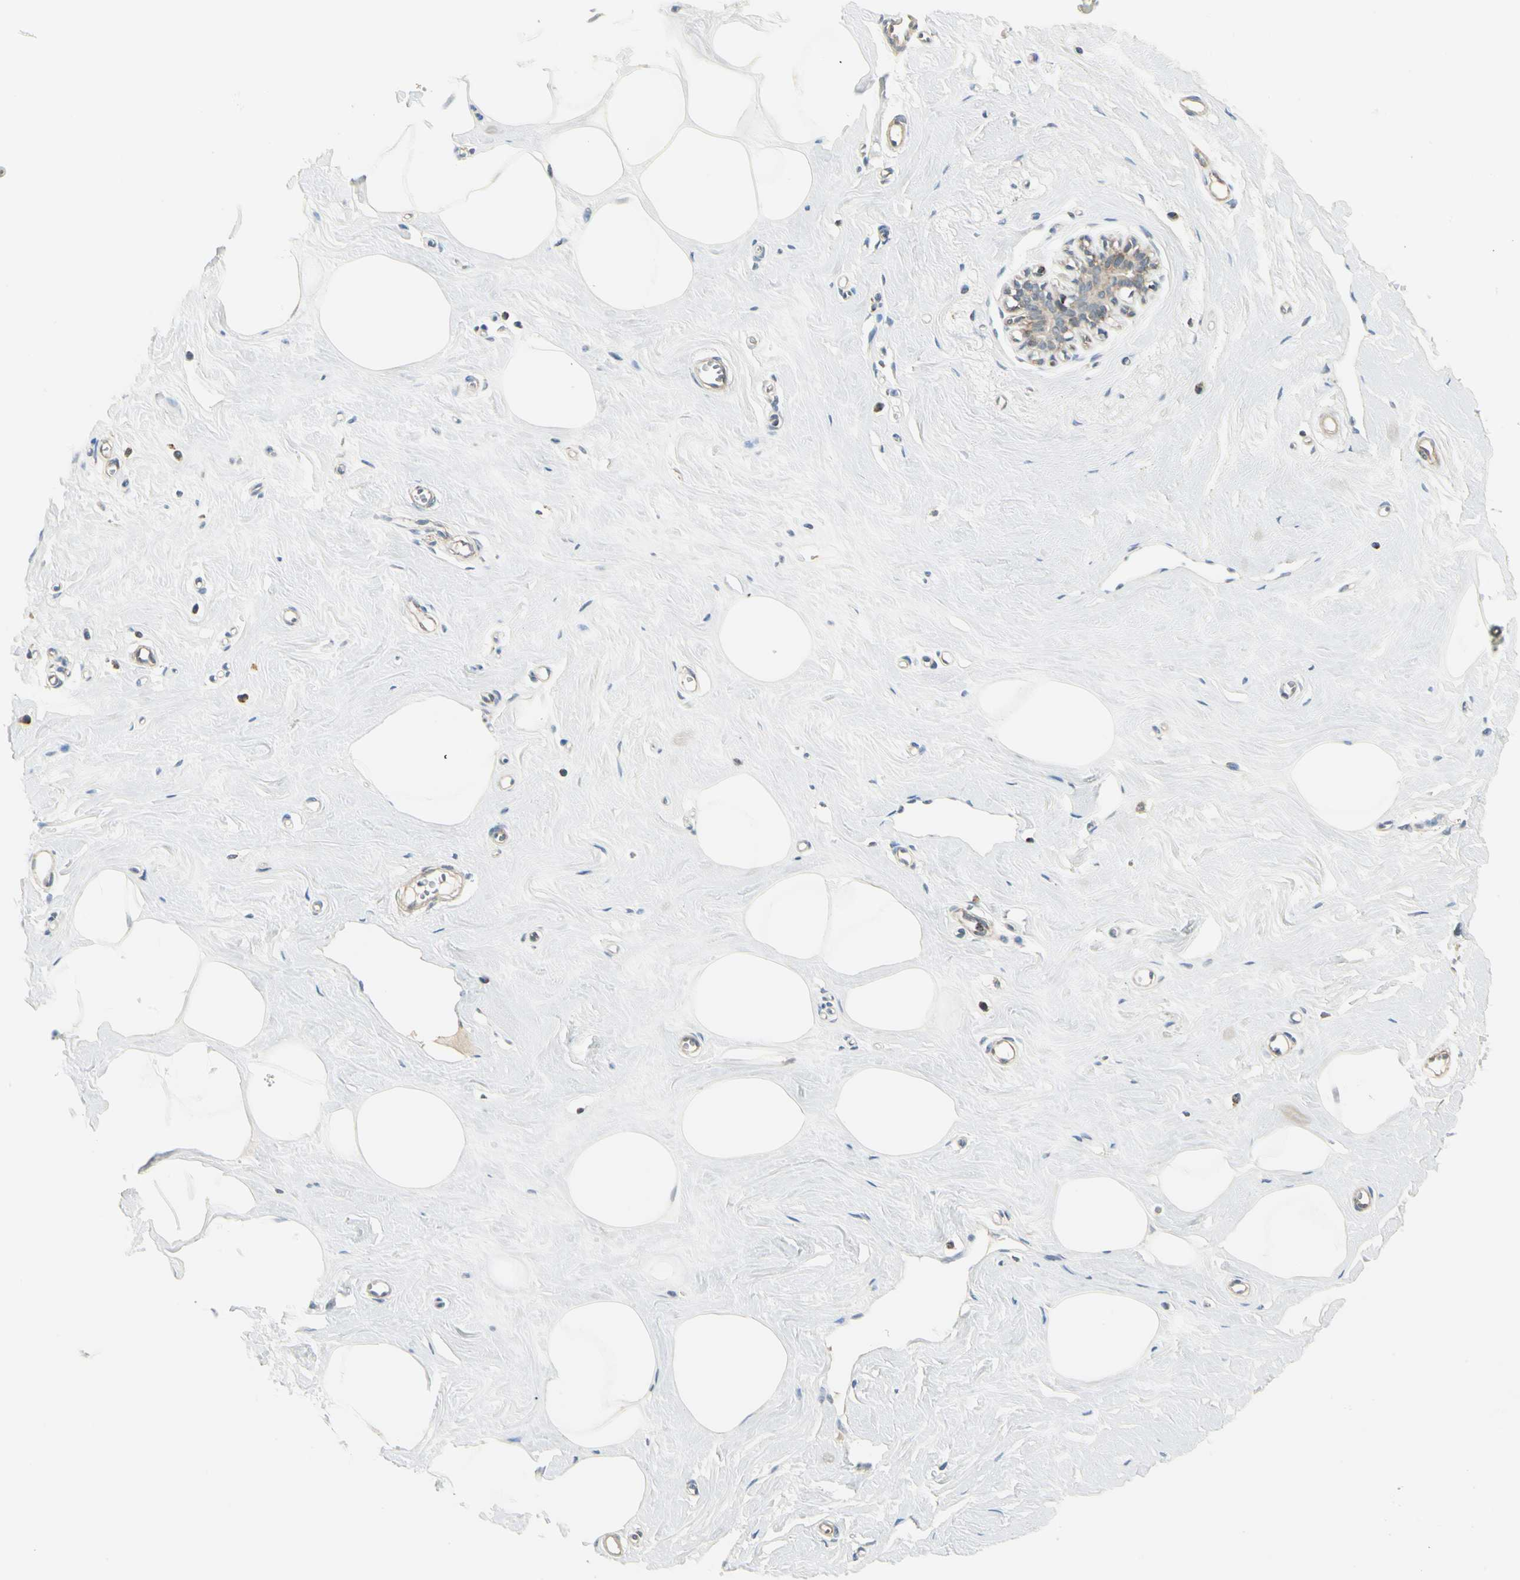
{"staining": {"intensity": "negative", "quantity": "none", "location": "none"}, "tissue": "breast", "cell_type": "Adipocytes", "image_type": "normal", "snomed": [{"axis": "morphology", "description": "Normal tissue, NOS"}, {"axis": "topography", "description": "Breast"}], "caption": "Immunohistochemistry photomicrograph of normal breast: human breast stained with DAB reveals no significant protein positivity in adipocytes.", "gene": "EPHB3", "patient": {"sex": "female", "age": 45}}